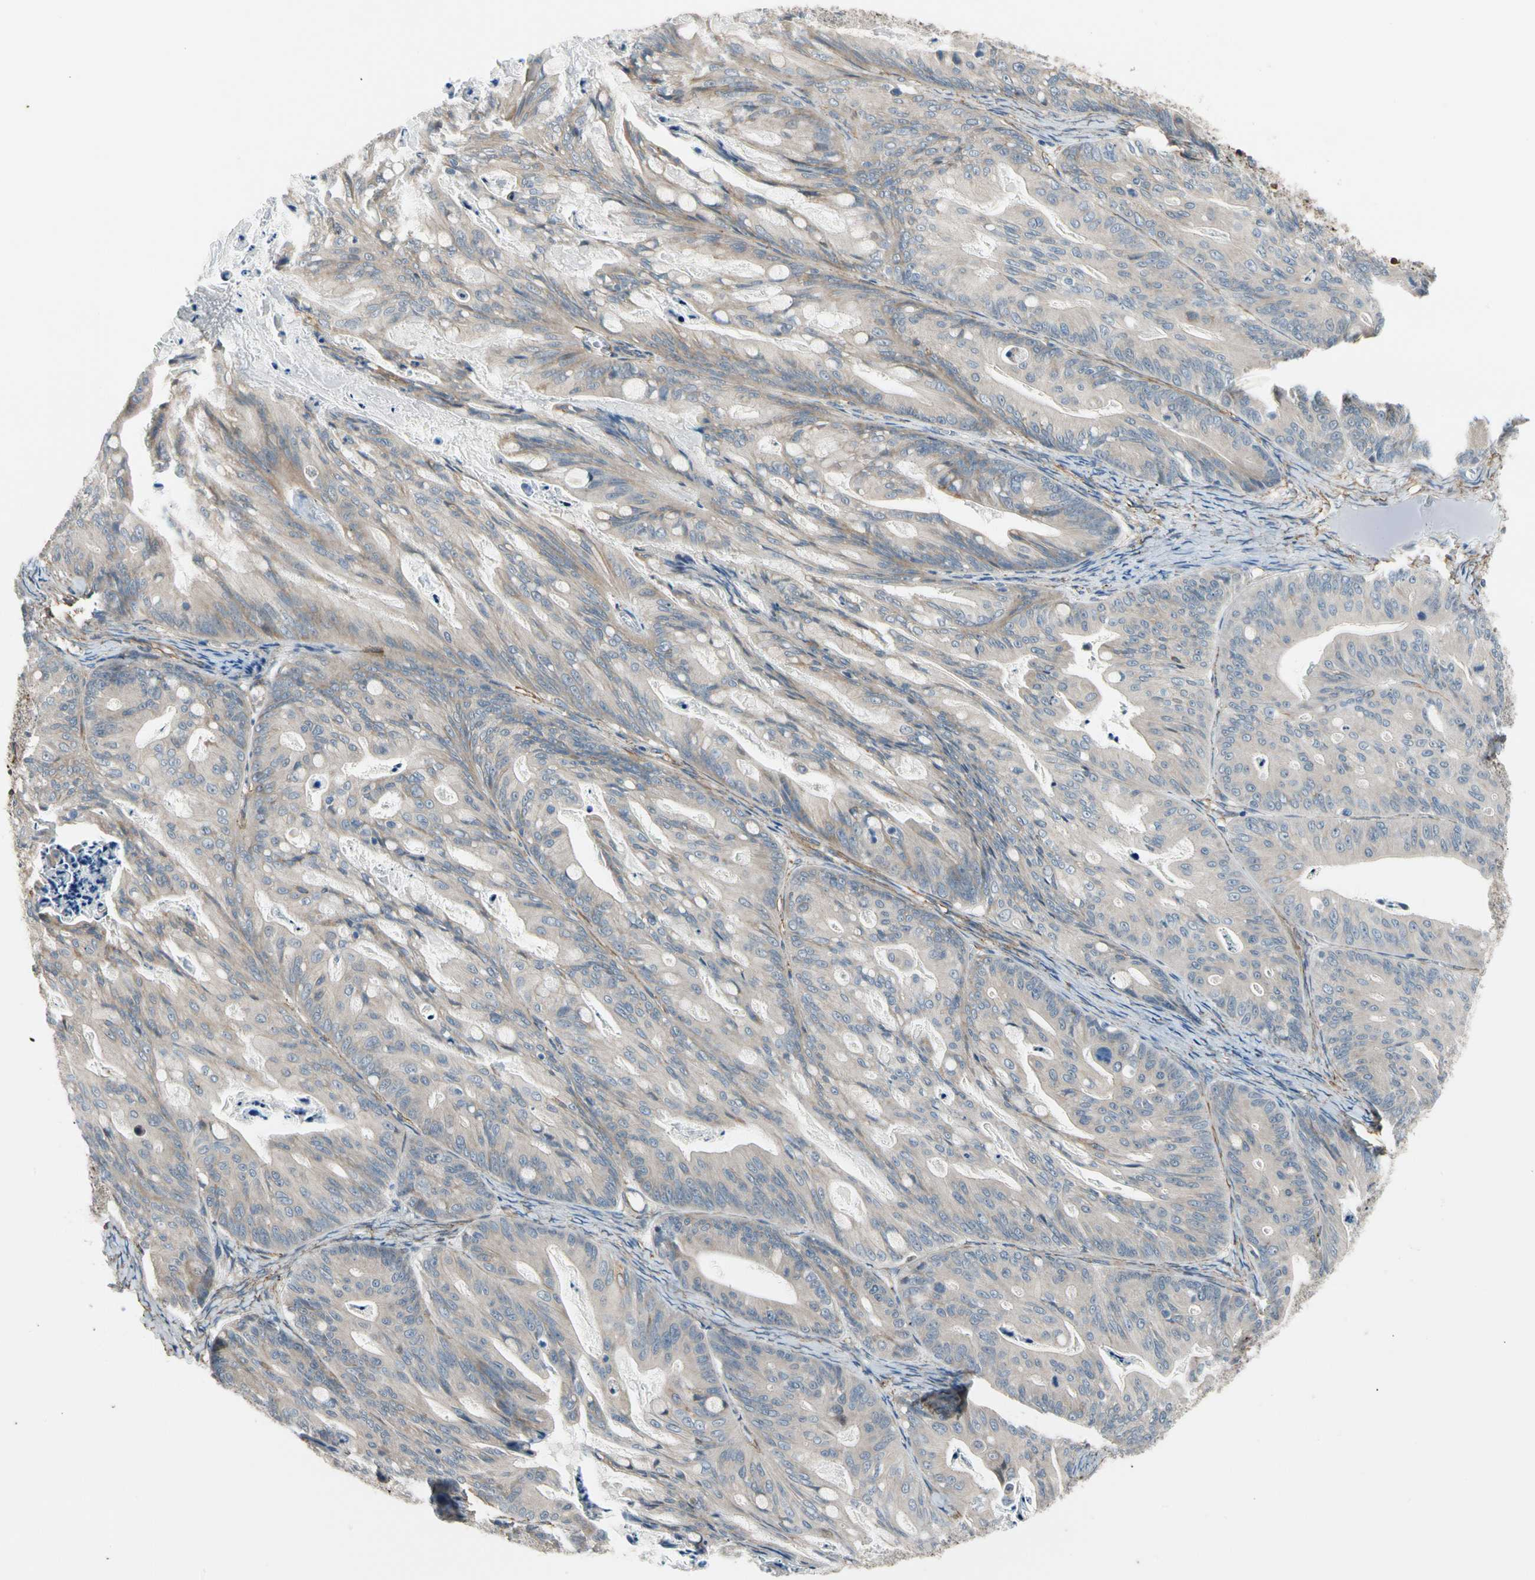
{"staining": {"intensity": "weak", "quantity": ">75%", "location": "cytoplasmic/membranous"}, "tissue": "ovarian cancer", "cell_type": "Tumor cells", "image_type": "cancer", "snomed": [{"axis": "morphology", "description": "Cystadenocarcinoma, mucinous, NOS"}, {"axis": "topography", "description": "Ovary"}], "caption": "Tumor cells reveal low levels of weak cytoplasmic/membranous staining in about >75% of cells in ovarian mucinous cystadenocarcinoma. The protein of interest is stained brown, and the nuclei are stained in blue (DAB (3,3'-diaminobenzidine) IHC with brightfield microscopy, high magnification).", "gene": "LIMK2", "patient": {"sex": "female", "age": 37}}